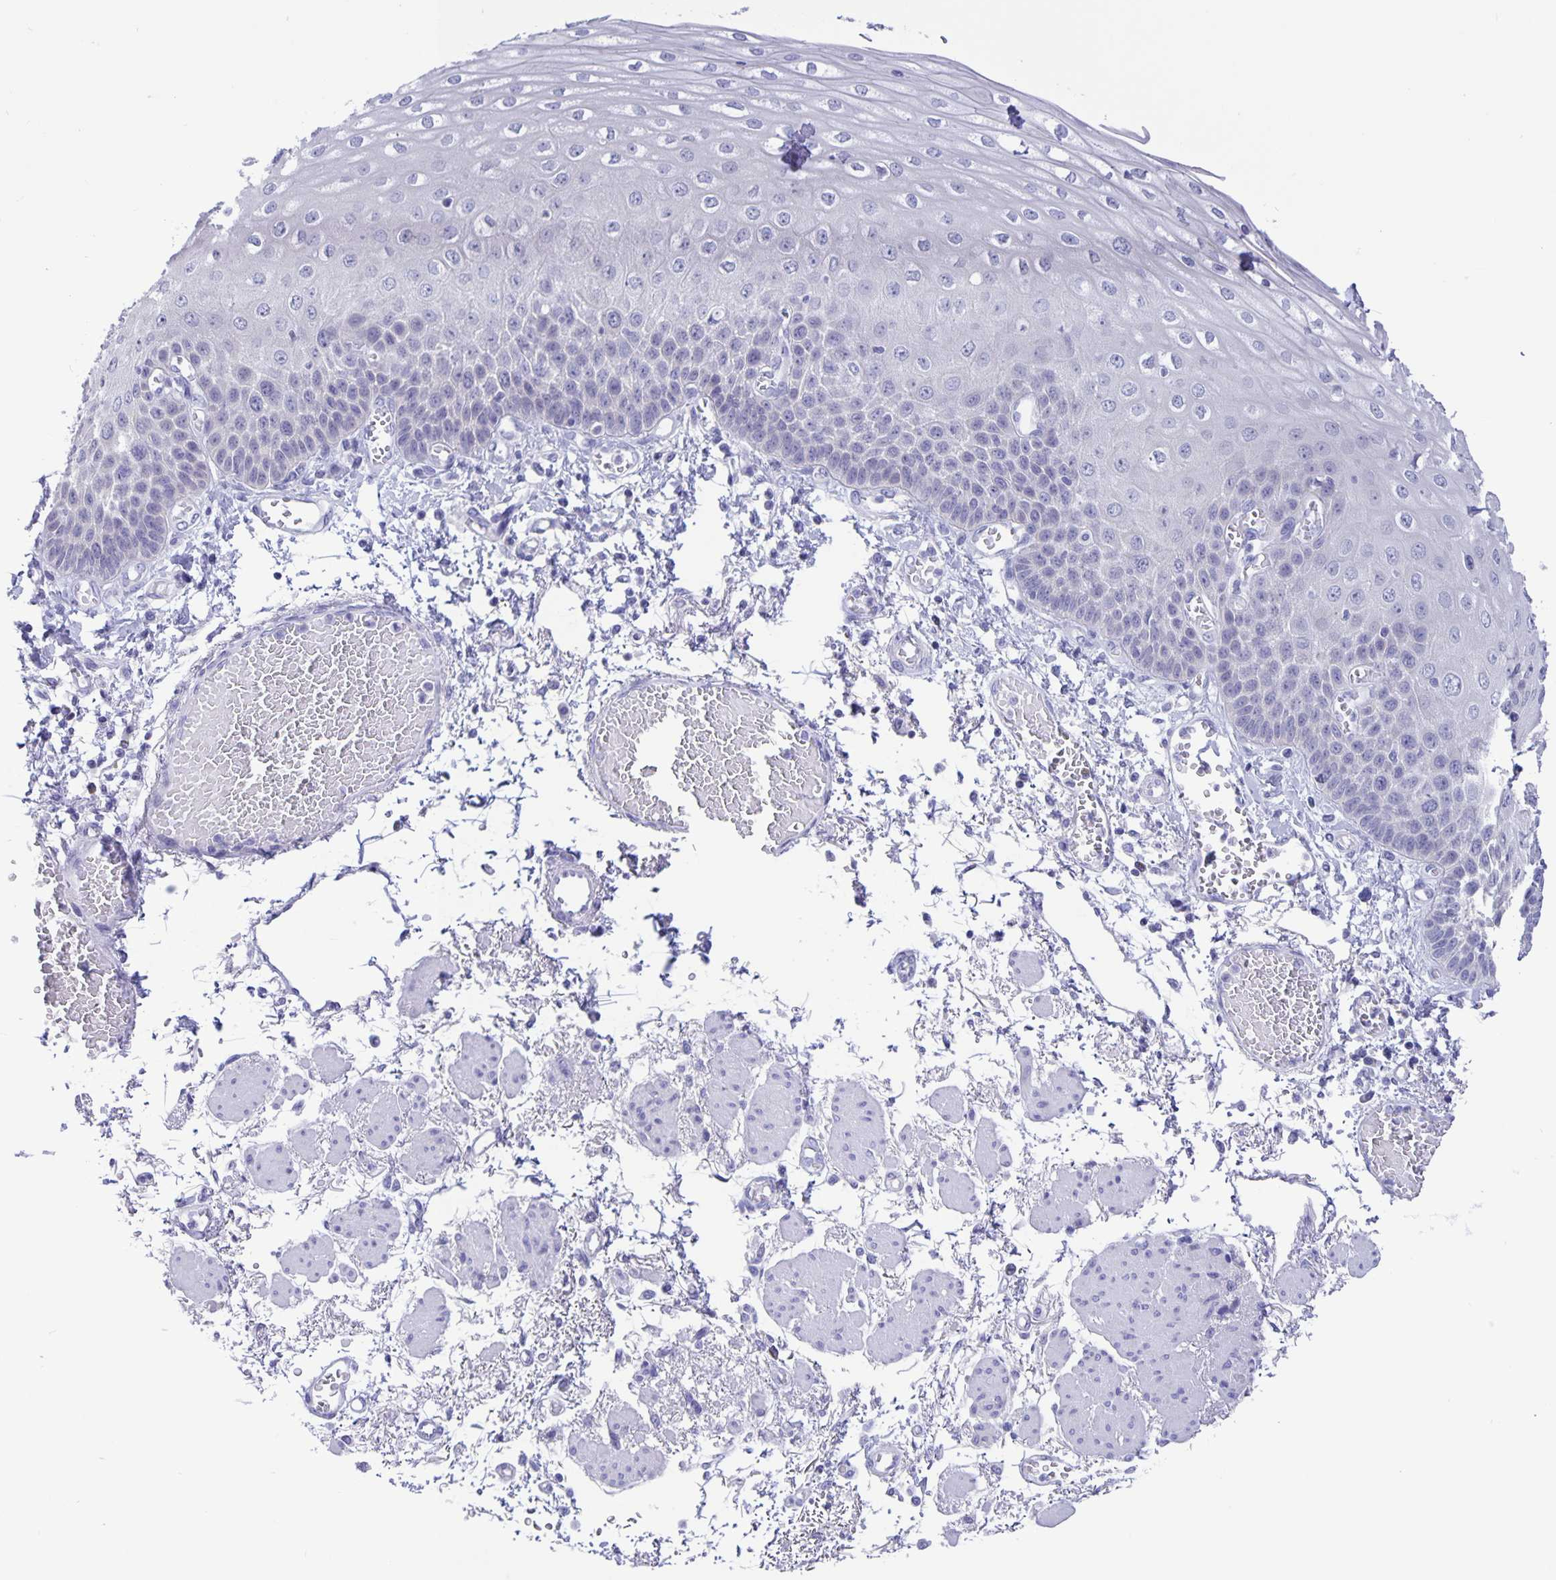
{"staining": {"intensity": "negative", "quantity": "none", "location": "none"}, "tissue": "esophagus", "cell_type": "Squamous epithelial cells", "image_type": "normal", "snomed": [{"axis": "morphology", "description": "Normal tissue, NOS"}, {"axis": "morphology", "description": "Adenocarcinoma, NOS"}, {"axis": "topography", "description": "Esophagus"}], "caption": "Immunohistochemical staining of benign human esophagus displays no significant expression in squamous epithelial cells. (Immunohistochemistry, brightfield microscopy, high magnification).", "gene": "ERMN", "patient": {"sex": "male", "age": 81}}